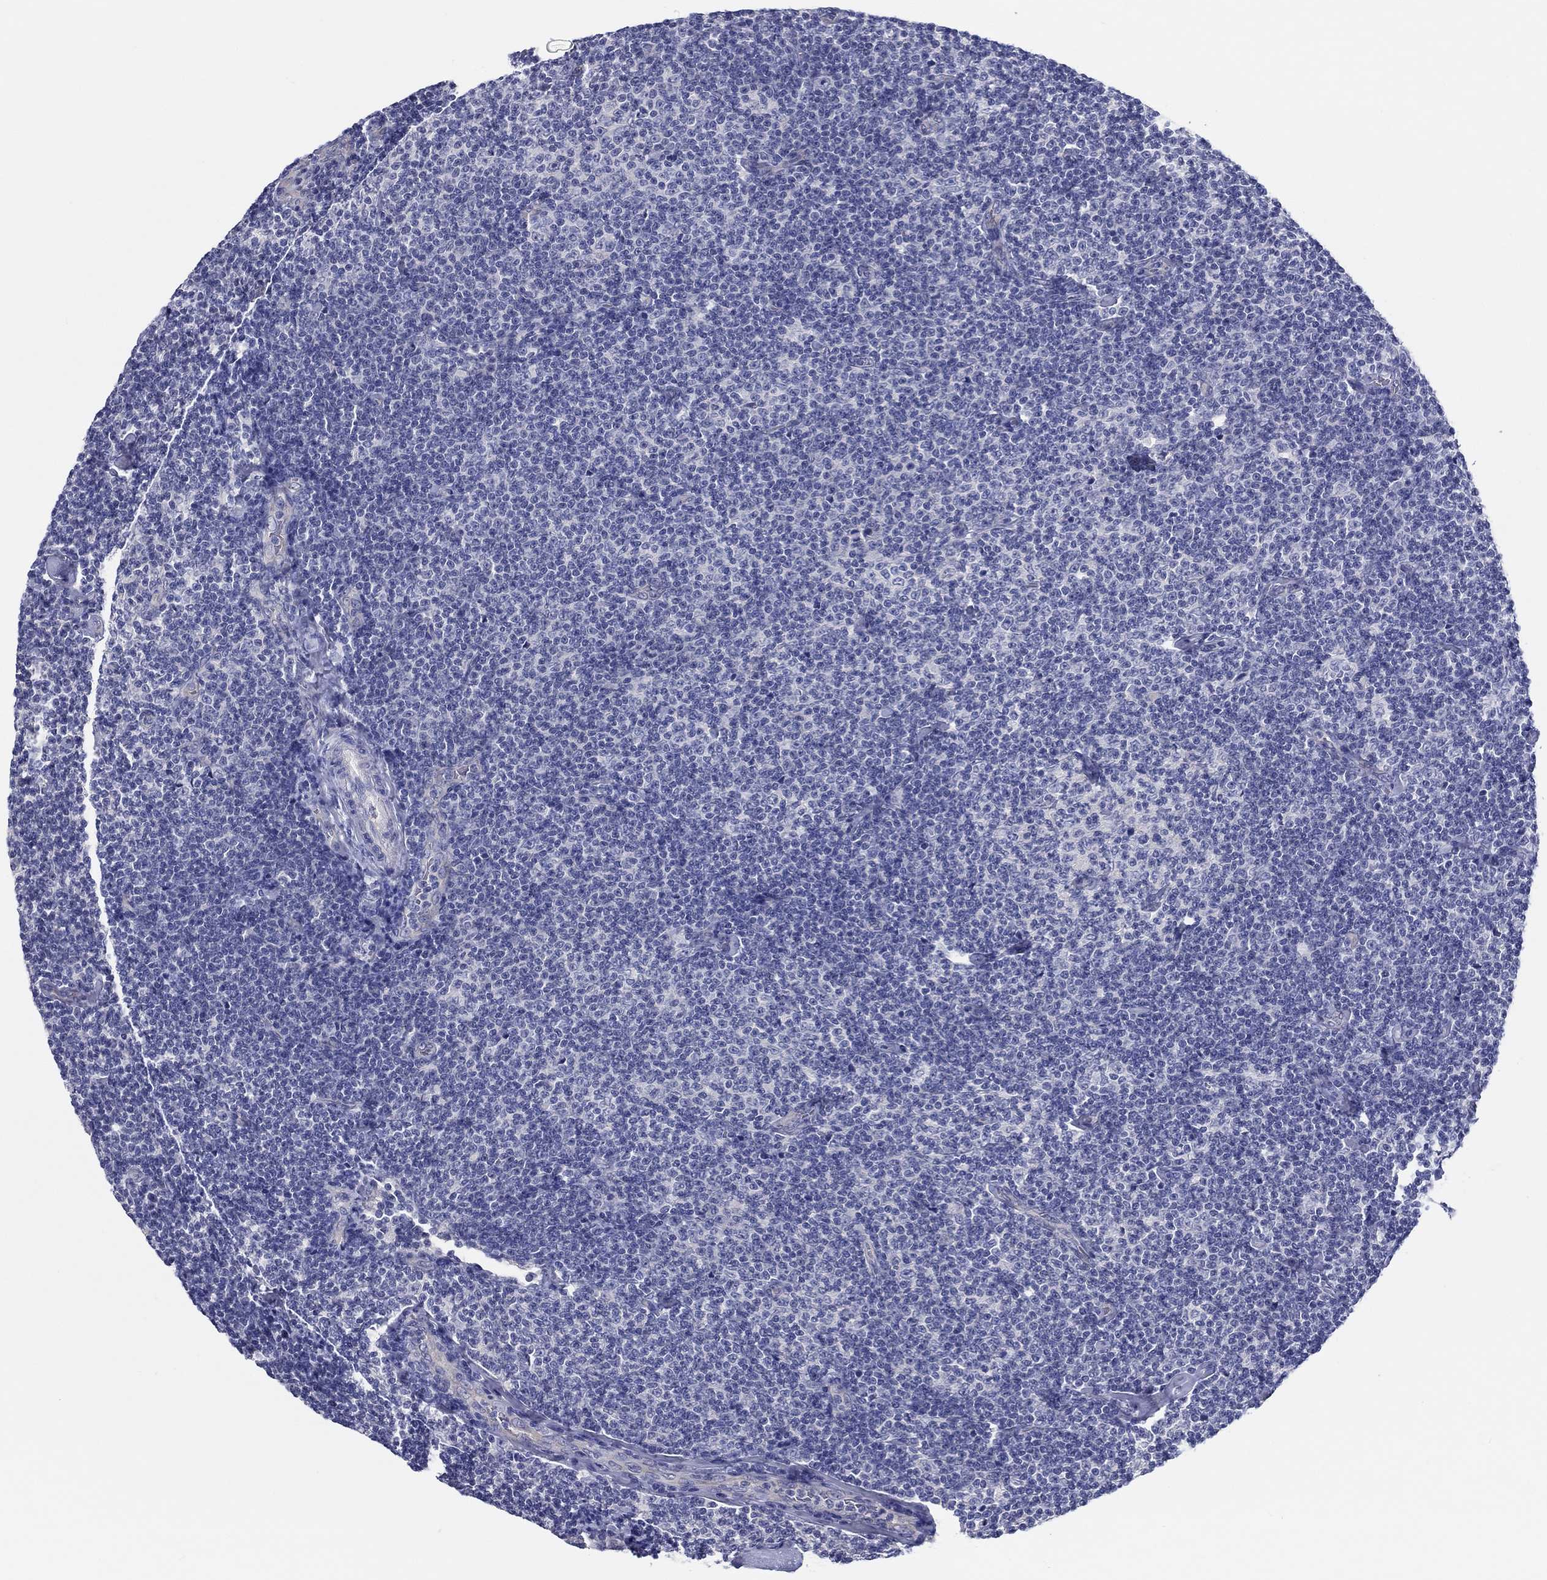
{"staining": {"intensity": "negative", "quantity": "none", "location": "none"}, "tissue": "lymphoma", "cell_type": "Tumor cells", "image_type": "cancer", "snomed": [{"axis": "morphology", "description": "Malignant lymphoma, non-Hodgkin's type, Low grade"}, {"axis": "topography", "description": "Lymph node"}], "caption": "Tumor cells are negative for protein expression in human low-grade malignant lymphoma, non-Hodgkin's type. (DAB IHC, high magnification).", "gene": "CRYGD", "patient": {"sex": "male", "age": 81}}